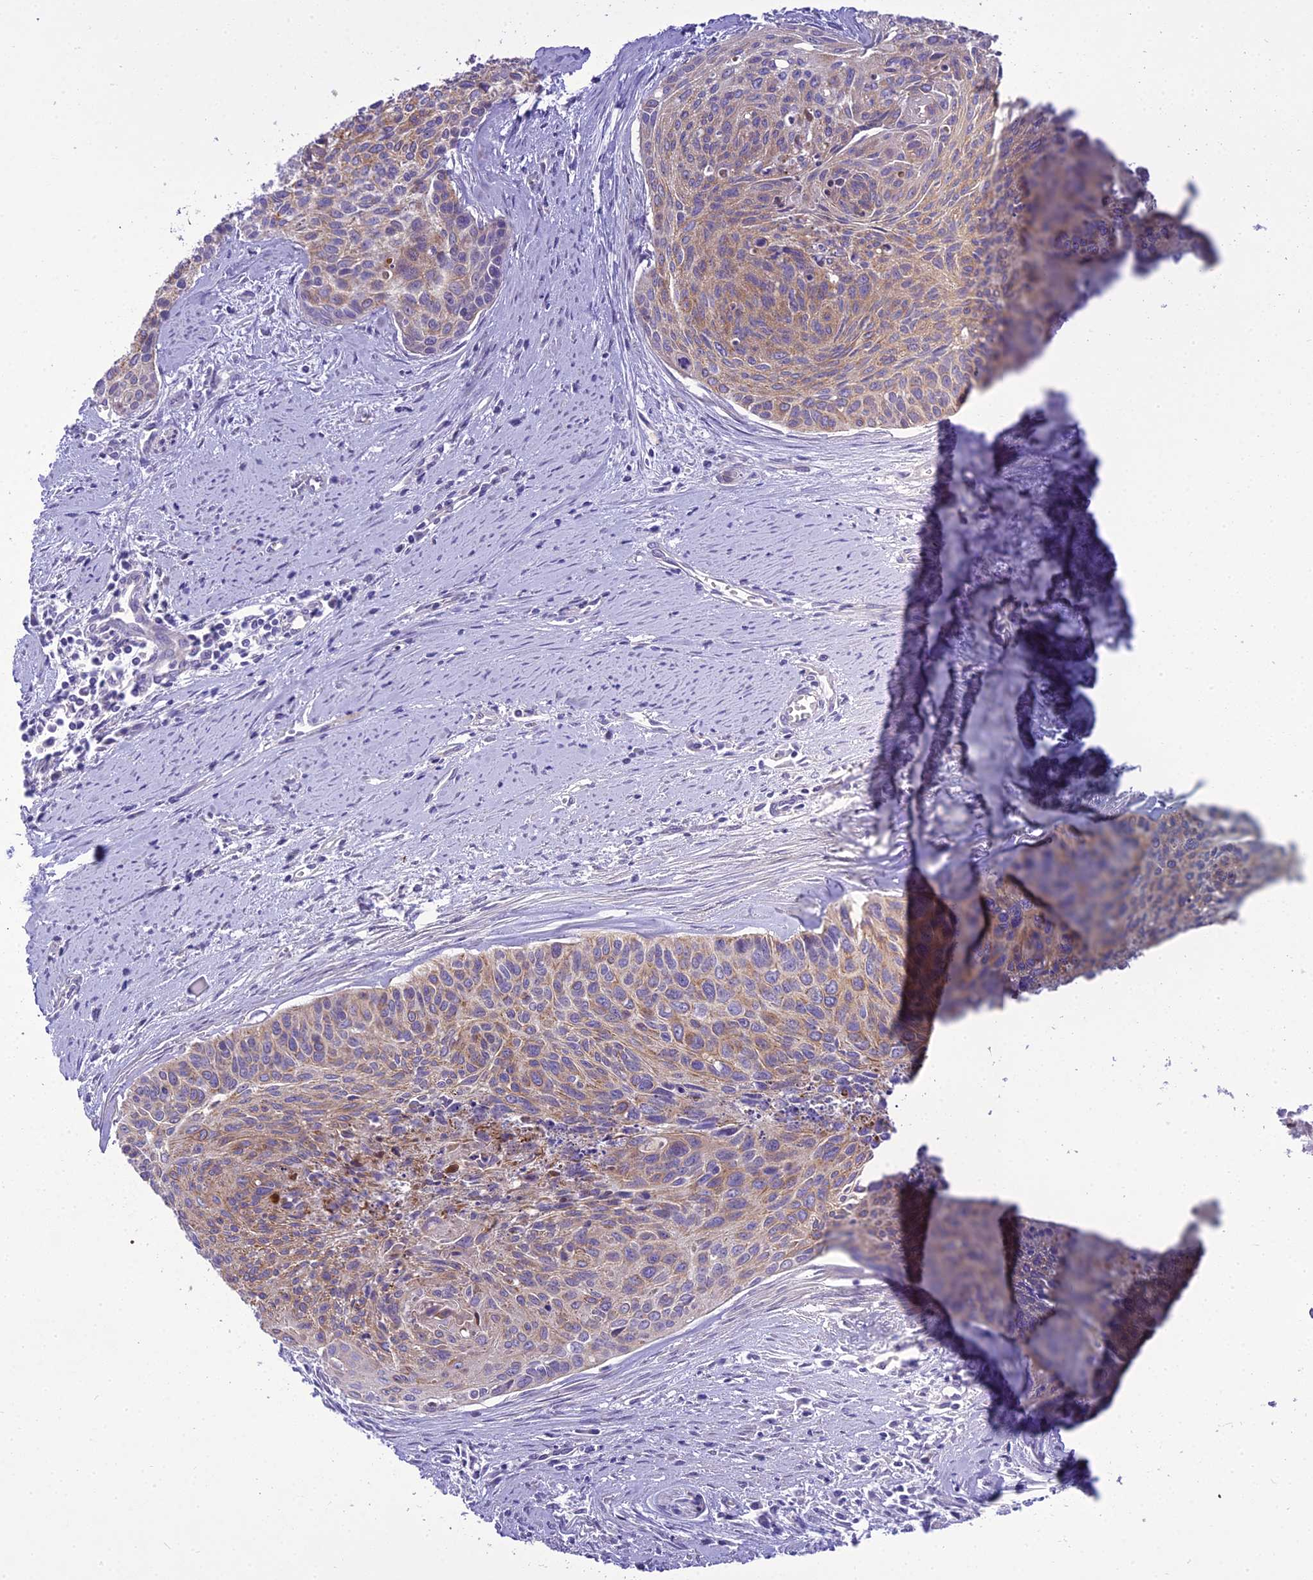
{"staining": {"intensity": "weak", "quantity": ">75%", "location": "cytoplasmic/membranous"}, "tissue": "cervical cancer", "cell_type": "Tumor cells", "image_type": "cancer", "snomed": [{"axis": "morphology", "description": "Squamous cell carcinoma, NOS"}, {"axis": "topography", "description": "Cervix"}], "caption": "Immunohistochemistry (IHC) micrograph of human cervical cancer (squamous cell carcinoma) stained for a protein (brown), which displays low levels of weak cytoplasmic/membranous staining in about >75% of tumor cells.", "gene": "SCRT1", "patient": {"sex": "female", "age": 55}}